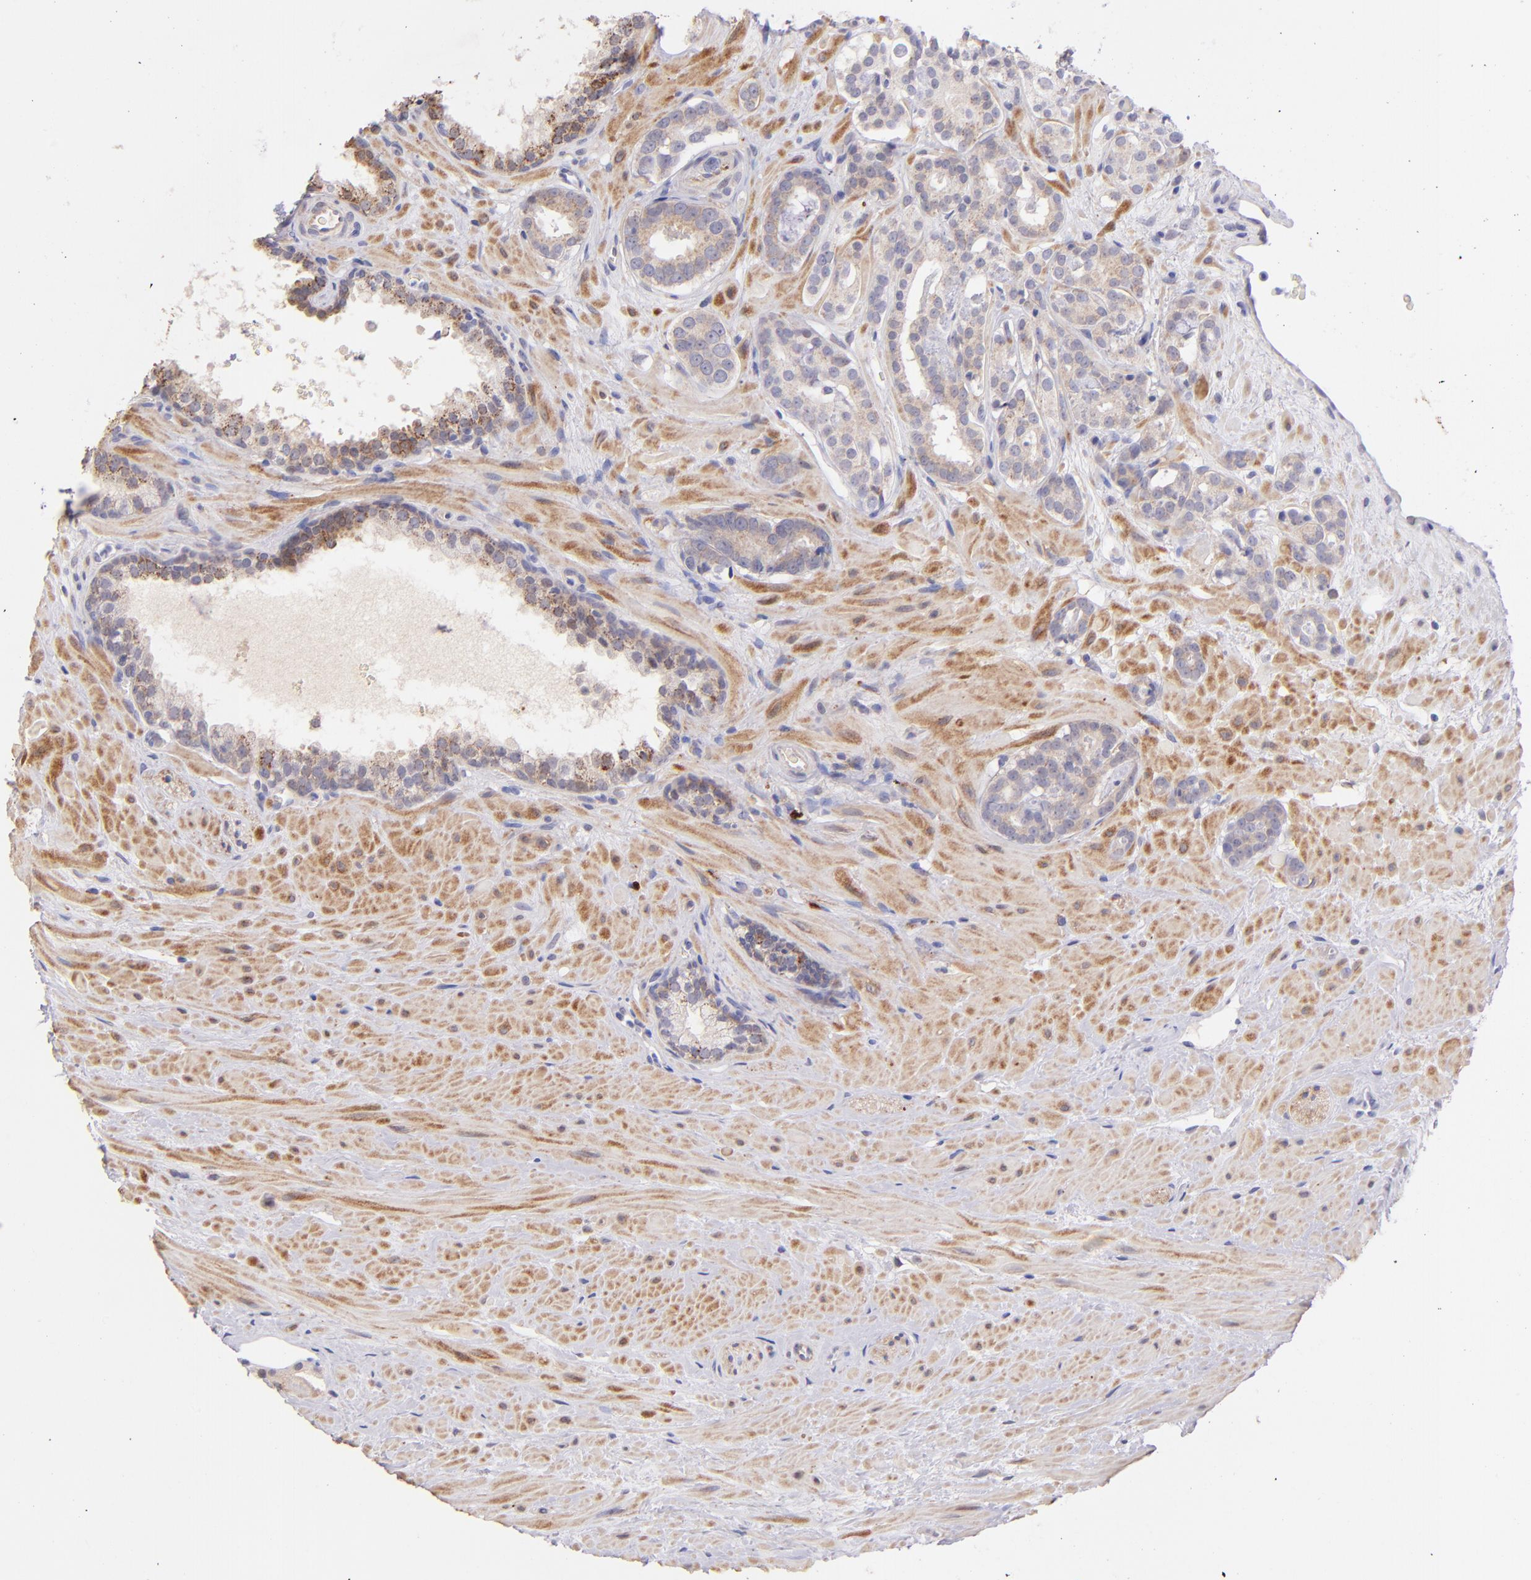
{"staining": {"intensity": "weak", "quantity": ">75%", "location": "cytoplasmic/membranous"}, "tissue": "prostate cancer", "cell_type": "Tumor cells", "image_type": "cancer", "snomed": [{"axis": "morphology", "description": "Adenocarcinoma, Low grade"}, {"axis": "topography", "description": "Prostate"}], "caption": "Immunohistochemistry (IHC) staining of prostate cancer (adenocarcinoma (low-grade)), which displays low levels of weak cytoplasmic/membranous positivity in approximately >75% of tumor cells indicating weak cytoplasmic/membranous protein staining. The staining was performed using DAB (brown) for protein detection and nuclei were counterstained in hematoxylin (blue).", "gene": "SH2D4A", "patient": {"sex": "male", "age": 57}}